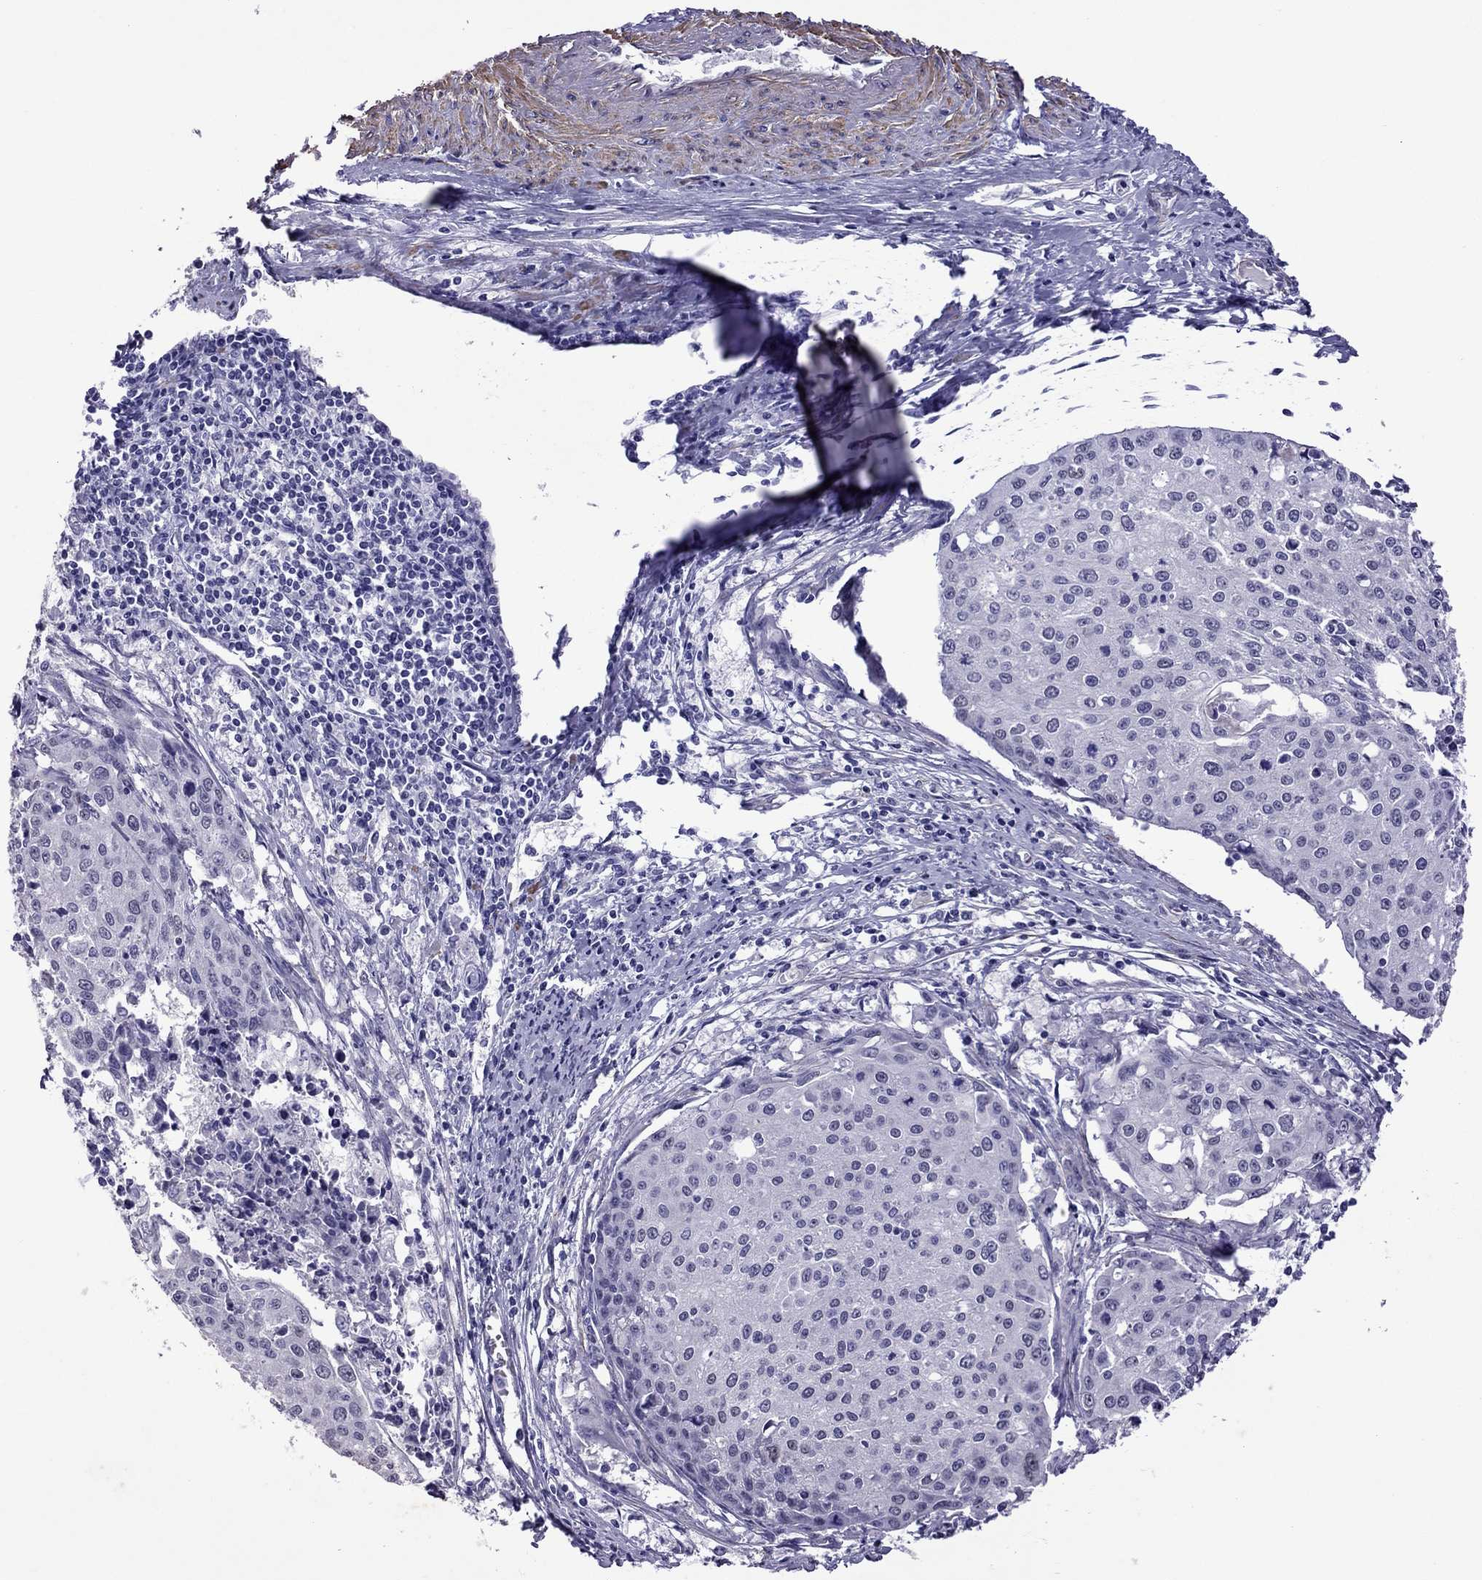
{"staining": {"intensity": "negative", "quantity": "none", "location": "none"}, "tissue": "cervical cancer", "cell_type": "Tumor cells", "image_type": "cancer", "snomed": [{"axis": "morphology", "description": "Squamous cell carcinoma, NOS"}, {"axis": "topography", "description": "Cervix"}], "caption": "Cervical cancer (squamous cell carcinoma) was stained to show a protein in brown. There is no significant expression in tumor cells.", "gene": "CHRNA5", "patient": {"sex": "female", "age": 38}}